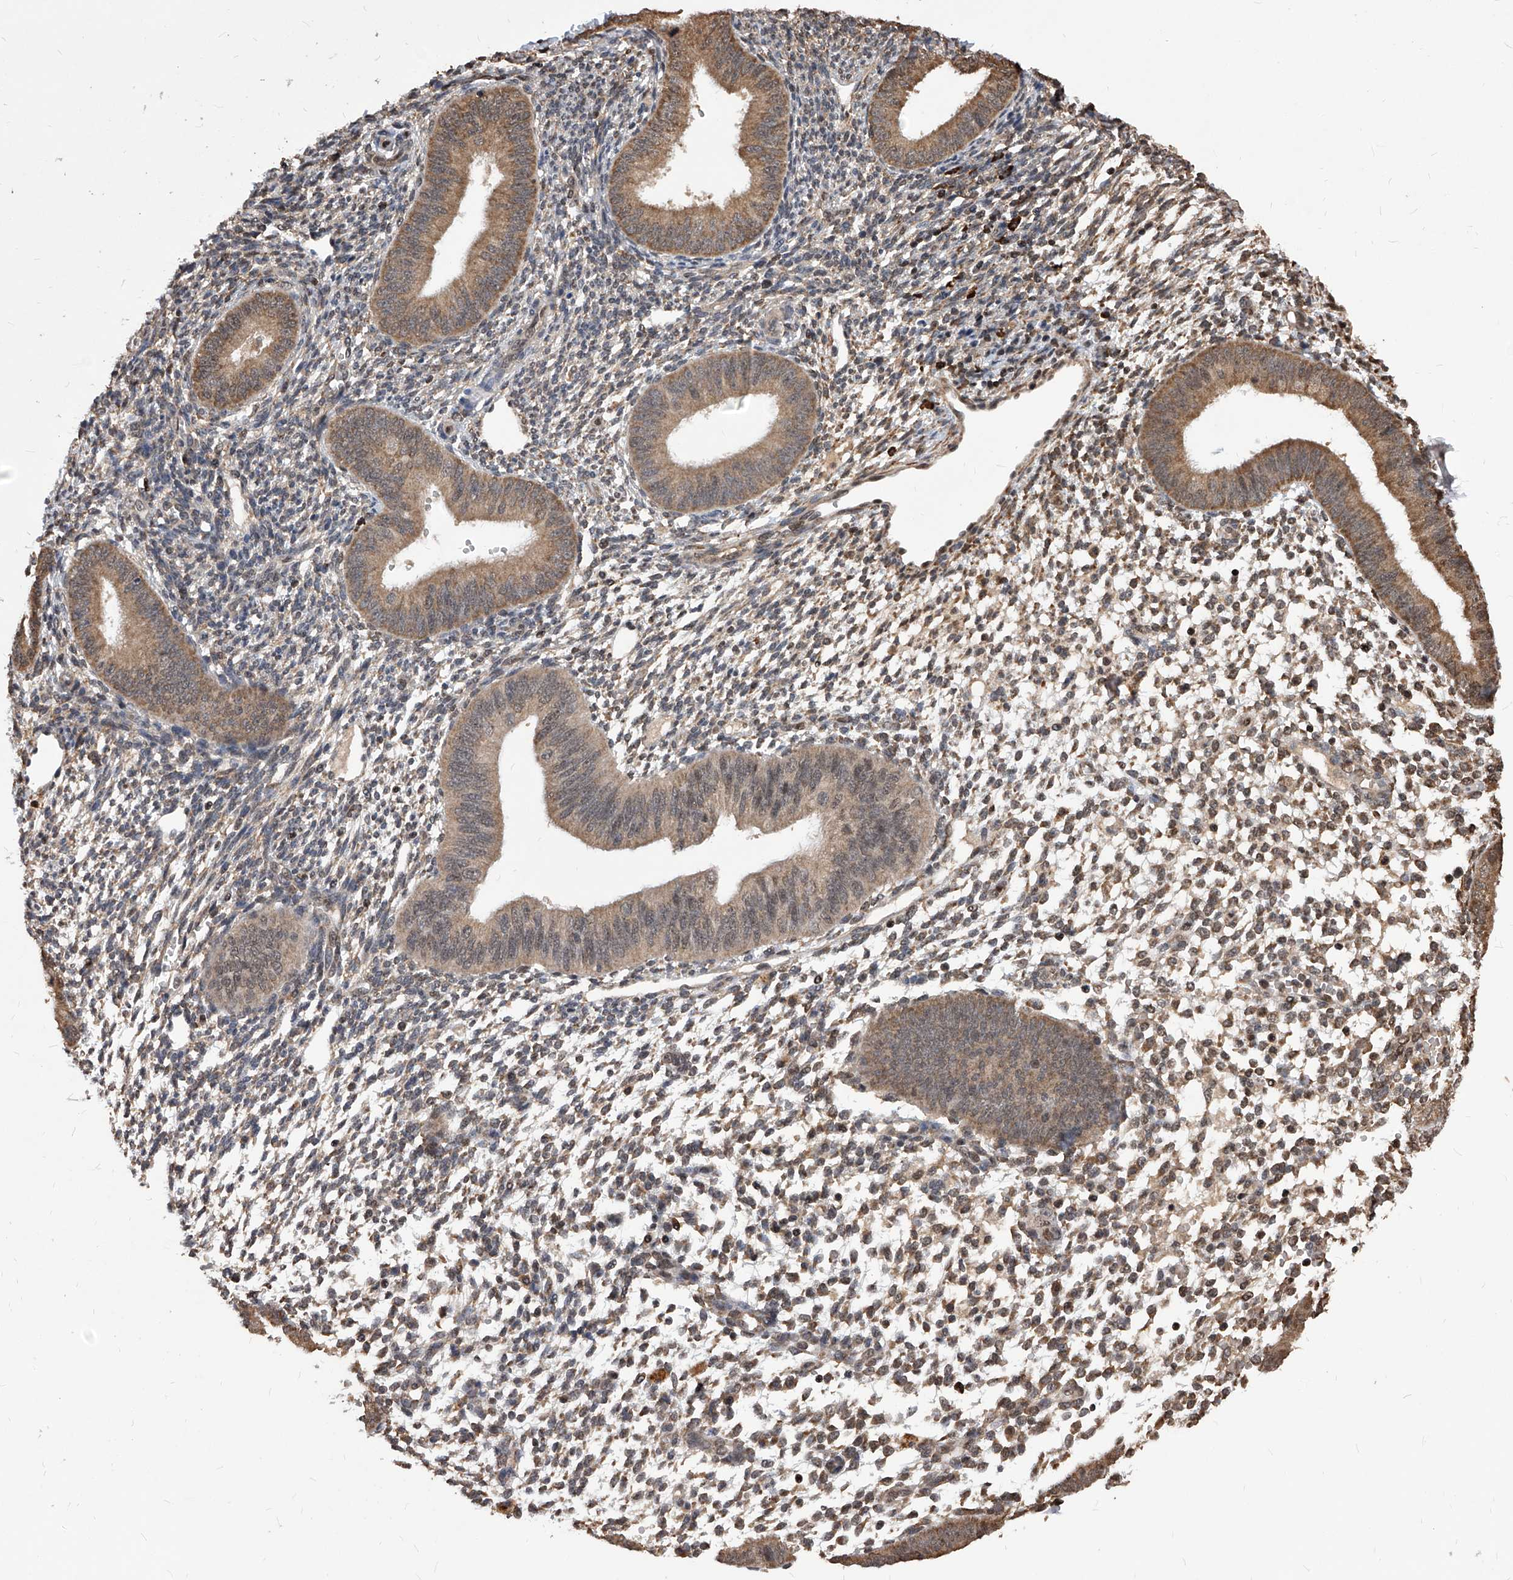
{"staining": {"intensity": "moderate", "quantity": ">75%", "location": "cytoplasmic/membranous,nuclear"}, "tissue": "endometrium", "cell_type": "Cells in endometrial stroma", "image_type": "normal", "snomed": [{"axis": "morphology", "description": "Normal tissue, NOS"}, {"axis": "topography", "description": "Uterus"}, {"axis": "topography", "description": "Endometrium"}], "caption": "DAB (3,3'-diaminobenzidine) immunohistochemical staining of unremarkable human endometrium exhibits moderate cytoplasmic/membranous,nuclear protein positivity in about >75% of cells in endometrial stroma. Using DAB (brown) and hematoxylin (blue) stains, captured at high magnification using brightfield microscopy.", "gene": "ID1", "patient": {"sex": "female", "age": 48}}